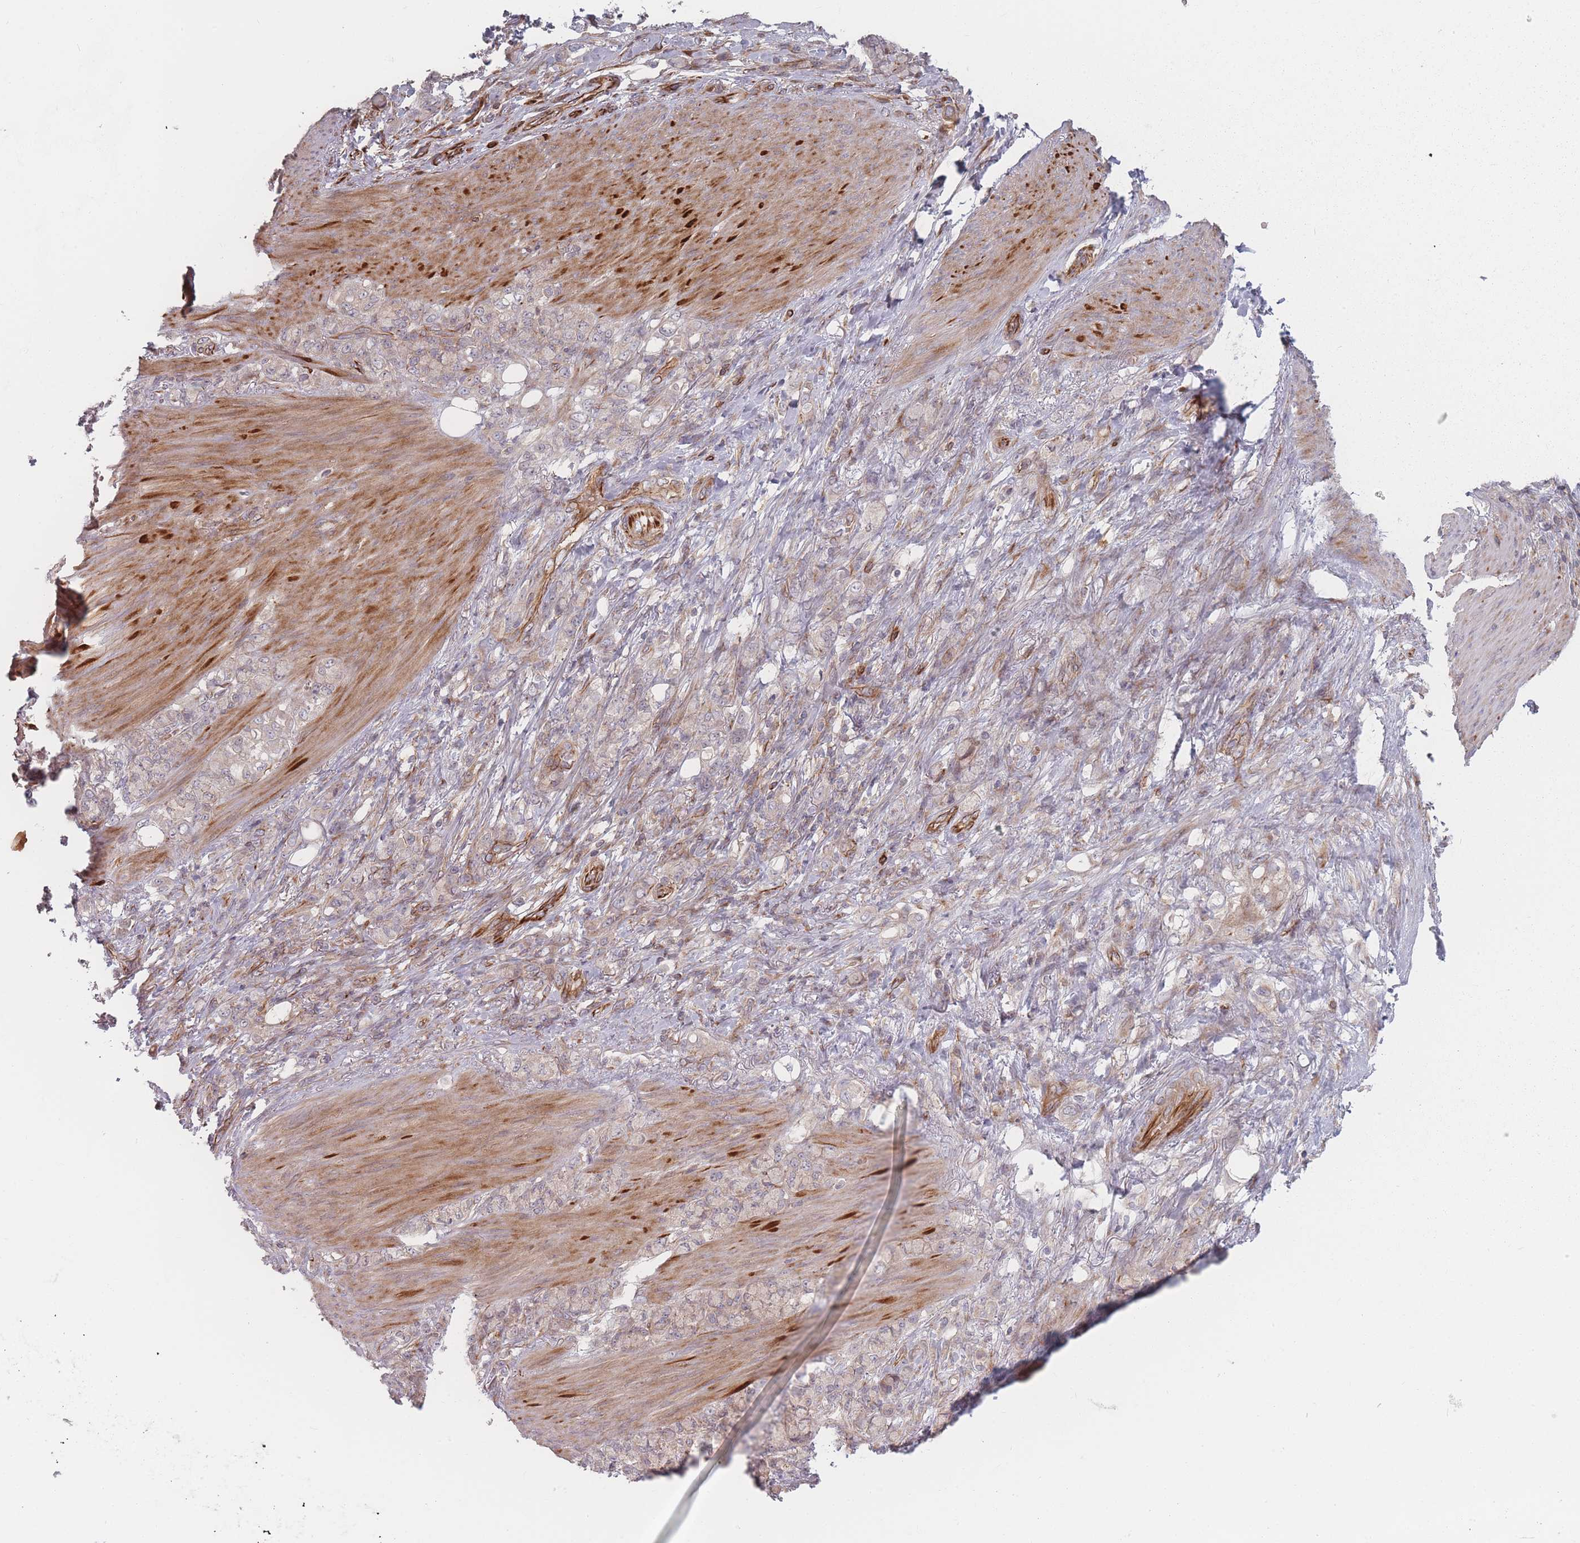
{"staining": {"intensity": "negative", "quantity": "none", "location": "none"}, "tissue": "stomach cancer", "cell_type": "Tumor cells", "image_type": "cancer", "snomed": [{"axis": "morphology", "description": "Normal tissue, NOS"}, {"axis": "morphology", "description": "Adenocarcinoma, NOS"}, {"axis": "topography", "description": "Stomach"}], "caption": "DAB (3,3'-diaminobenzidine) immunohistochemical staining of adenocarcinoma (stomach) demonstrates no significant positivity in tumor cells. (Stains: DAB (3,3'-diaminobenzidine) IHC with hematoxylin counter stain, Microscopy: brightfield microscopy at high magnification).", "gene": "EEF1AKMT2", "patient": {"sex": "female", "age": 79}}